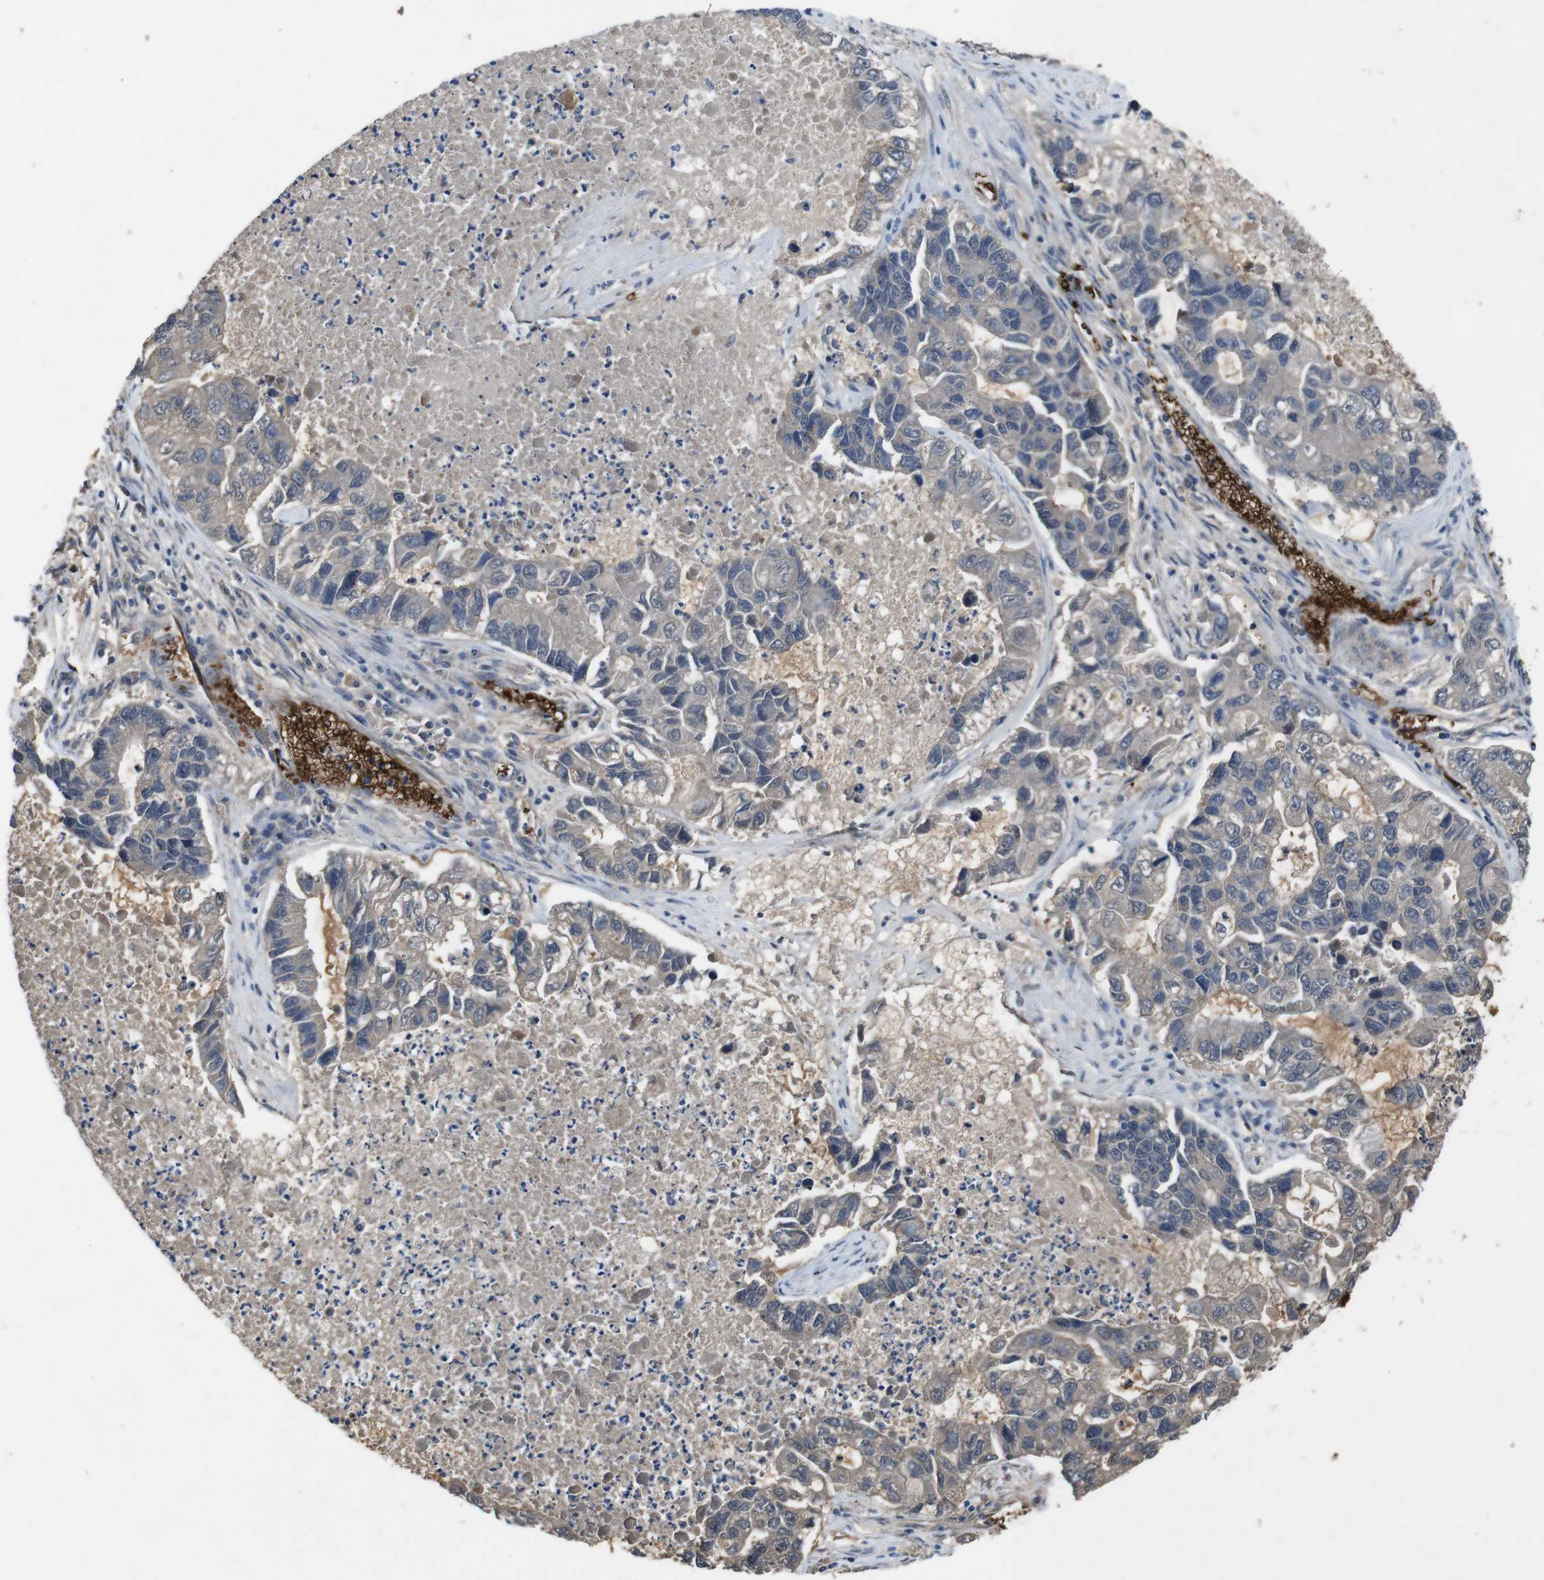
{"staining": {"intensity": "weak", "quantity": "<25%", "location": "cytoplasmic/membranous"}, "tissue": "lung cancer", "cell_type": "Tumor cells", "image_type": "cancer", "snomed": [{"axis": "morphology", "description": "Adenocarcinoma, NOS"}, {"axis": "topography", "description": "Lung"}], "caption": "DAB immunohistochemical staining of adenocarcinoma (lung) demonstrates no significant expression in tumor cells.", "gene": "SPTB", "patient": {"sex": "female", "age": 51}}